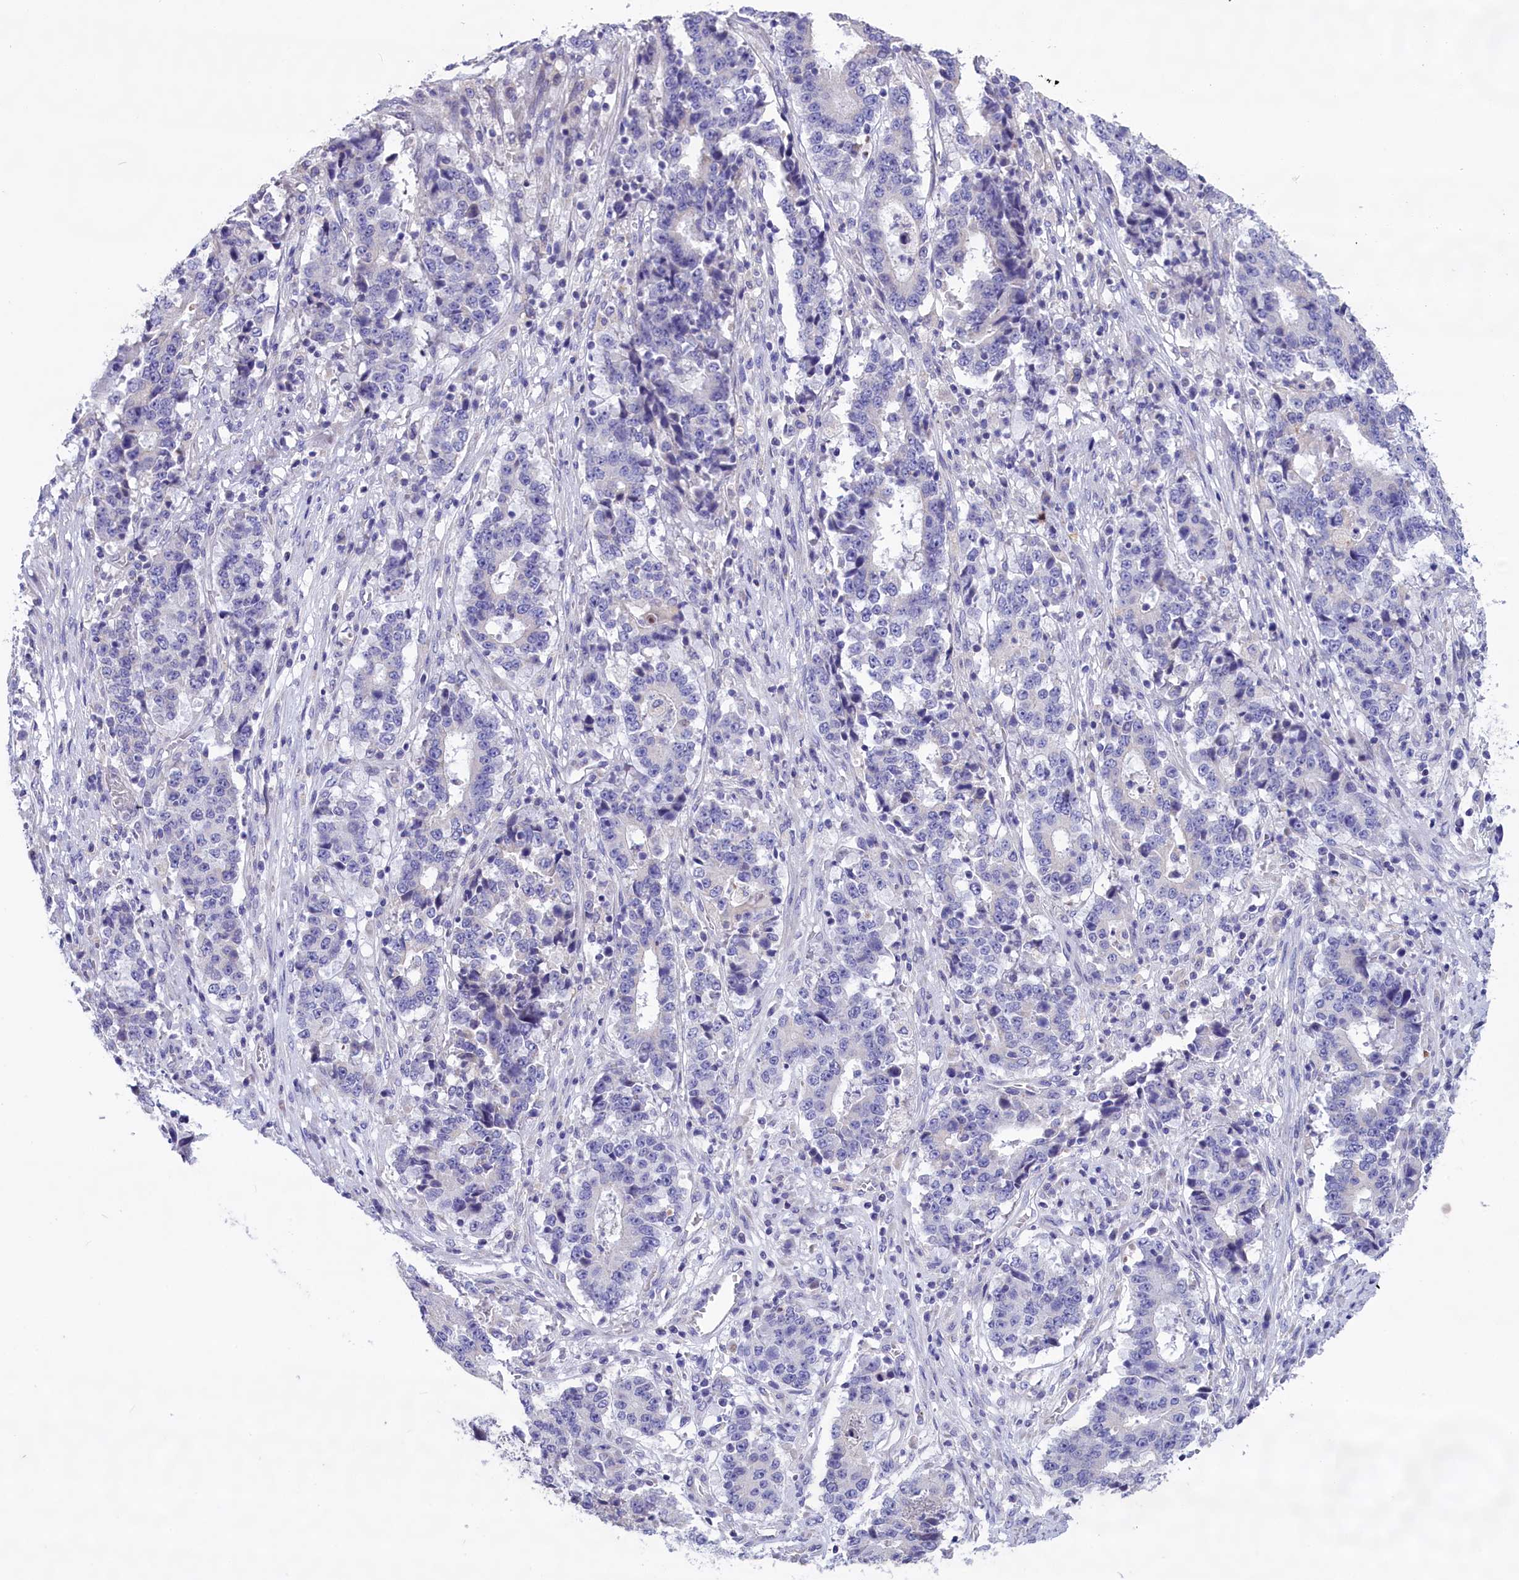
{"staining": {"intensity": "negative", "quantity": "none", "location": "none"}, "tissue": "stomach cancer", "cell_type": "Tumor cells", "image_type": "cancer", "snomed": [{"axis": "morphology", "description": "Adenocarcinoma, NOS"}, {"axis": "topography", "description": "Stomach"}], "caption": "There is no significant positivity in tumor cells of stomach cancer.", "gene": "CYP2U1", "patient": {"sex": "male", "age": 59}}